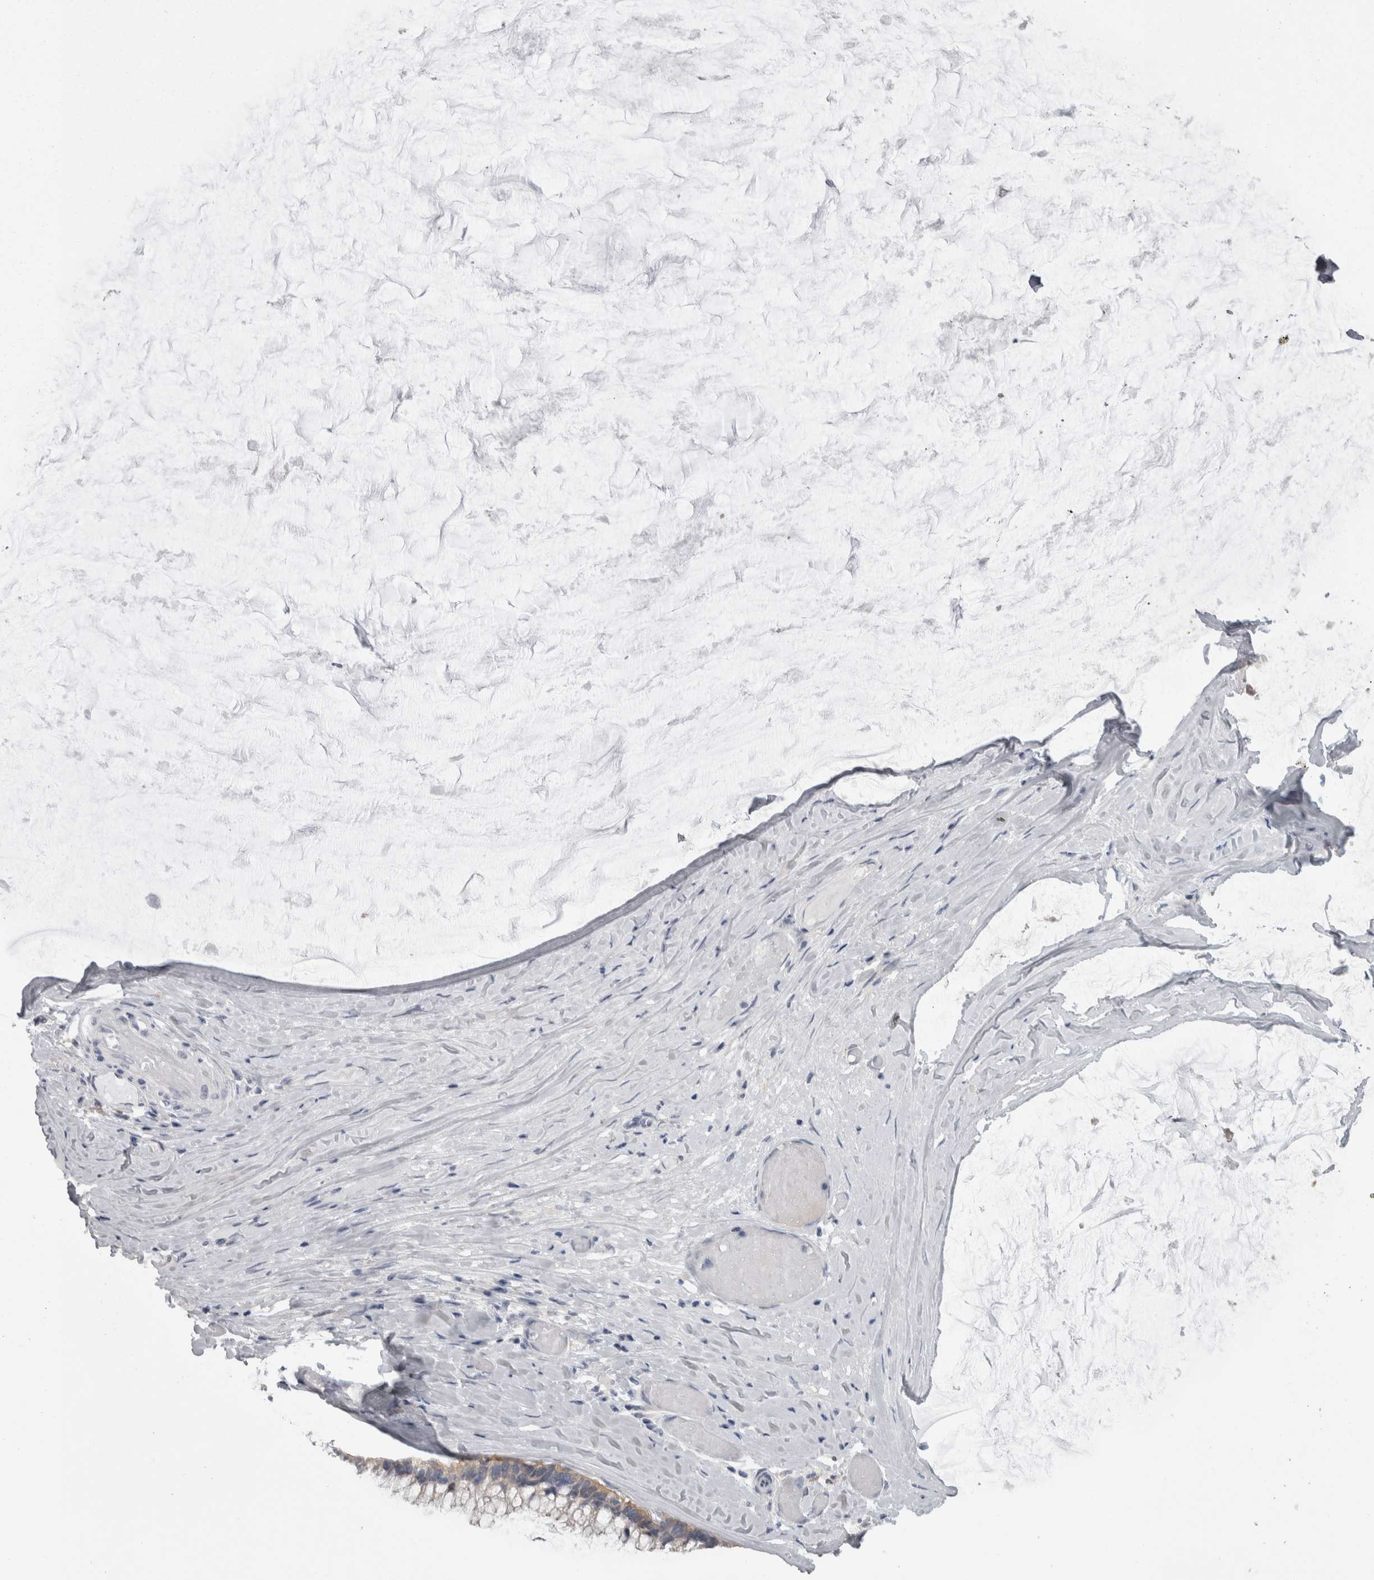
{"staining": {"intensity": "weak", "quantity": "<25%", "location": "cytoplasmic/membranous"}, "tissue": "ovarian cancer", "cell_type": "Tumor cells", "image_type": "cancer", "snomed": [{"axis": "morphology", "description": "Cystadenocarcinoma, mucinous, NOS"}, {"axis": "topography", "description": "Ovary"}], "caption": "IHC image of neoplastic tissue: human ovarian cancer (mucinous cystadenocarcinoma) stained with DAB shows no significant protein expression in tumor cells.", "gene": "CAMK2D", "patient": {"sex": "female", "age": 39}}